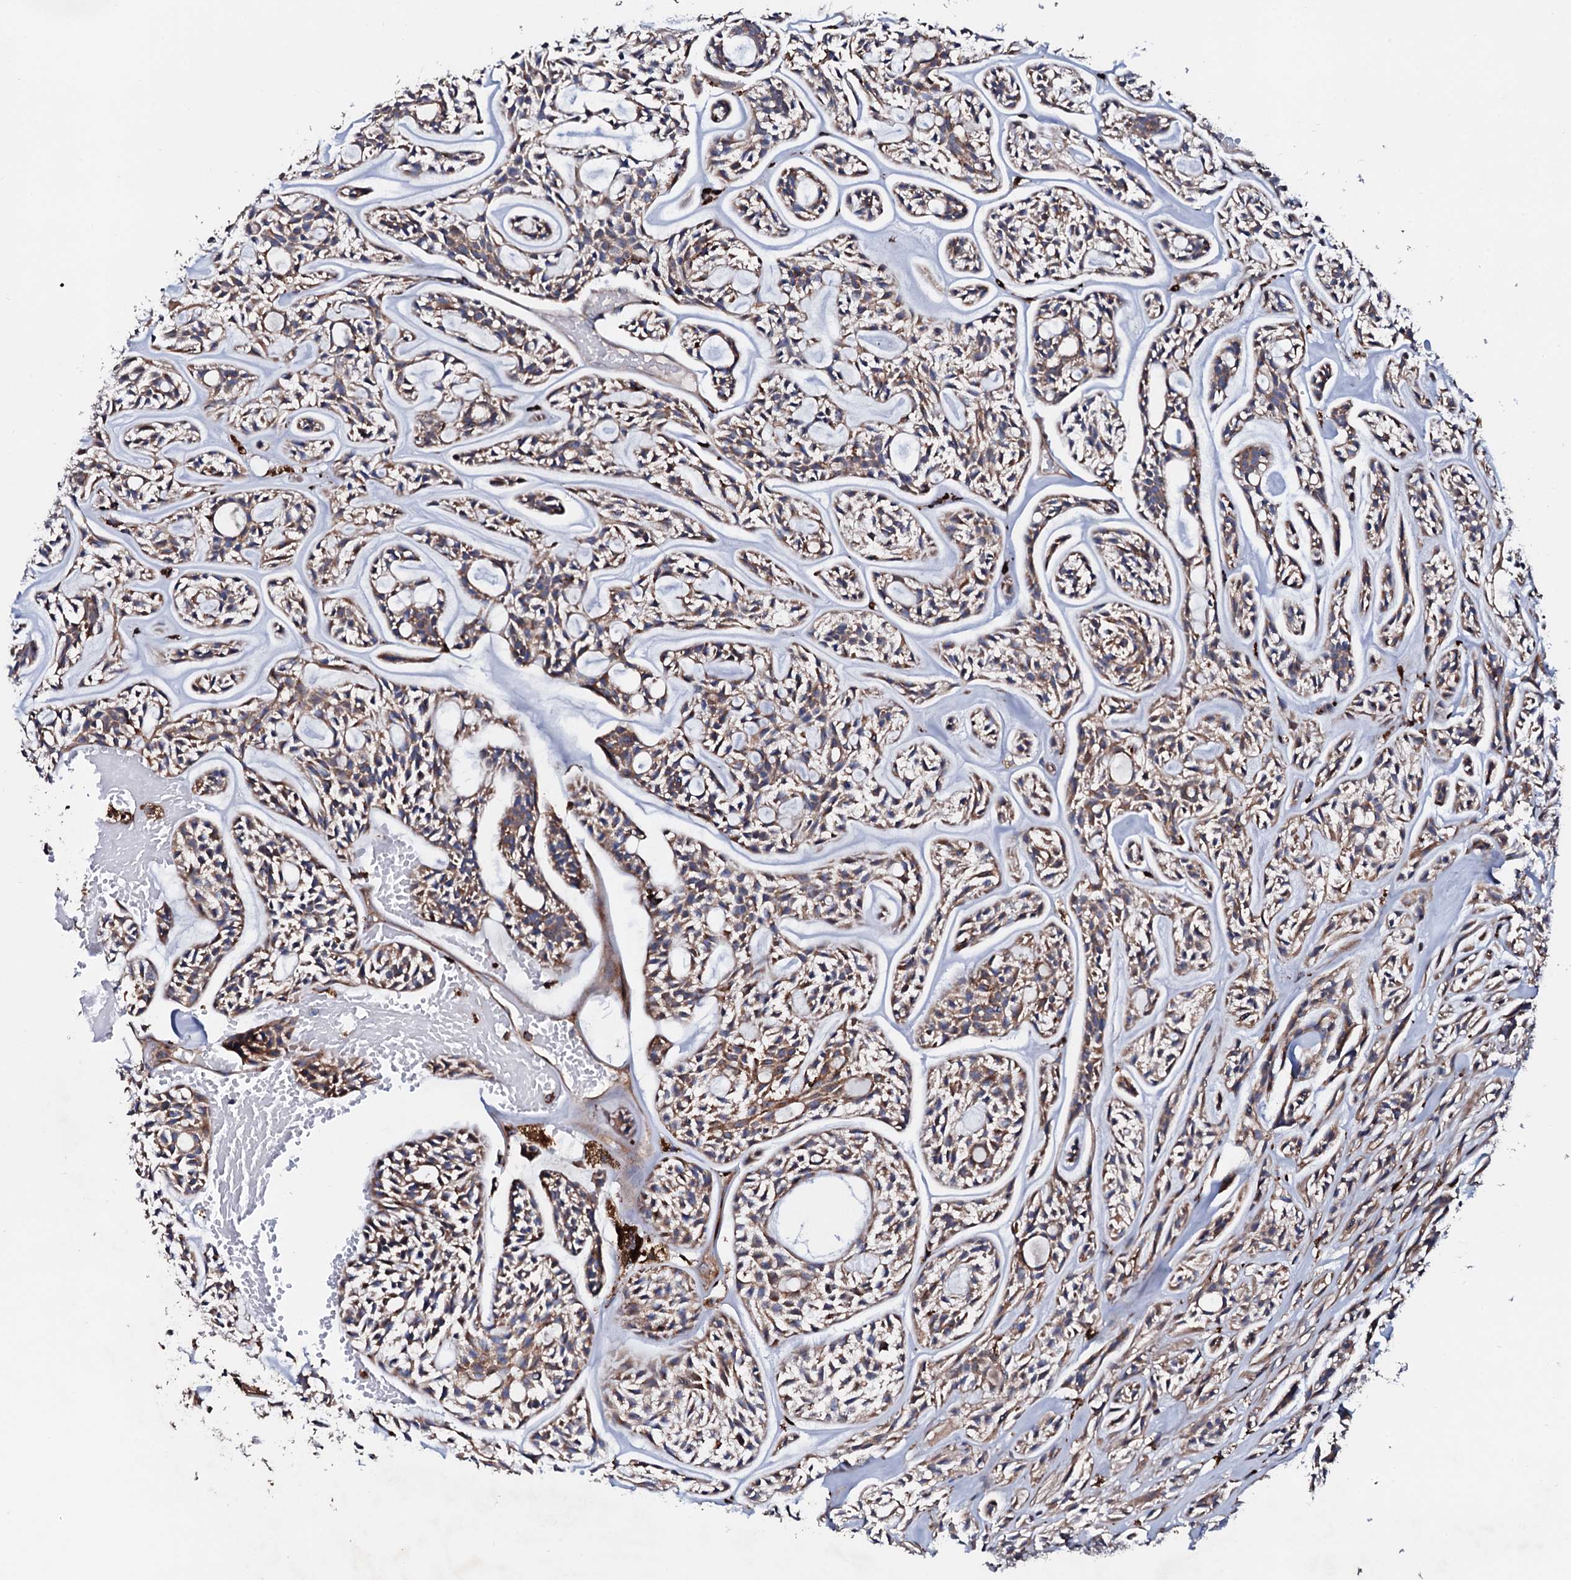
{"staining": {"intensity": "weak", "quantity": ">75%", "location": "cytoplasmic/membranous"}, "tissue": "head and neck cancer", "cell_type": "Tumor cells", "image_type": "cancer", "snomed": [{"axis": "morphology", "description": "Adenocarcinoma, NOS"}, {"axis": "topography", "description": "Salivary gland"}, {"axis": "topography", "description": "Head-Neck"}], "caption": "Weak cytoplasmic/membranous staining is appreciated in approximately >75% of tumor cells in head and neck adenocarcinoma.", "gene": "P2RX4", "patient": {"sex": "male", "age": 55}}